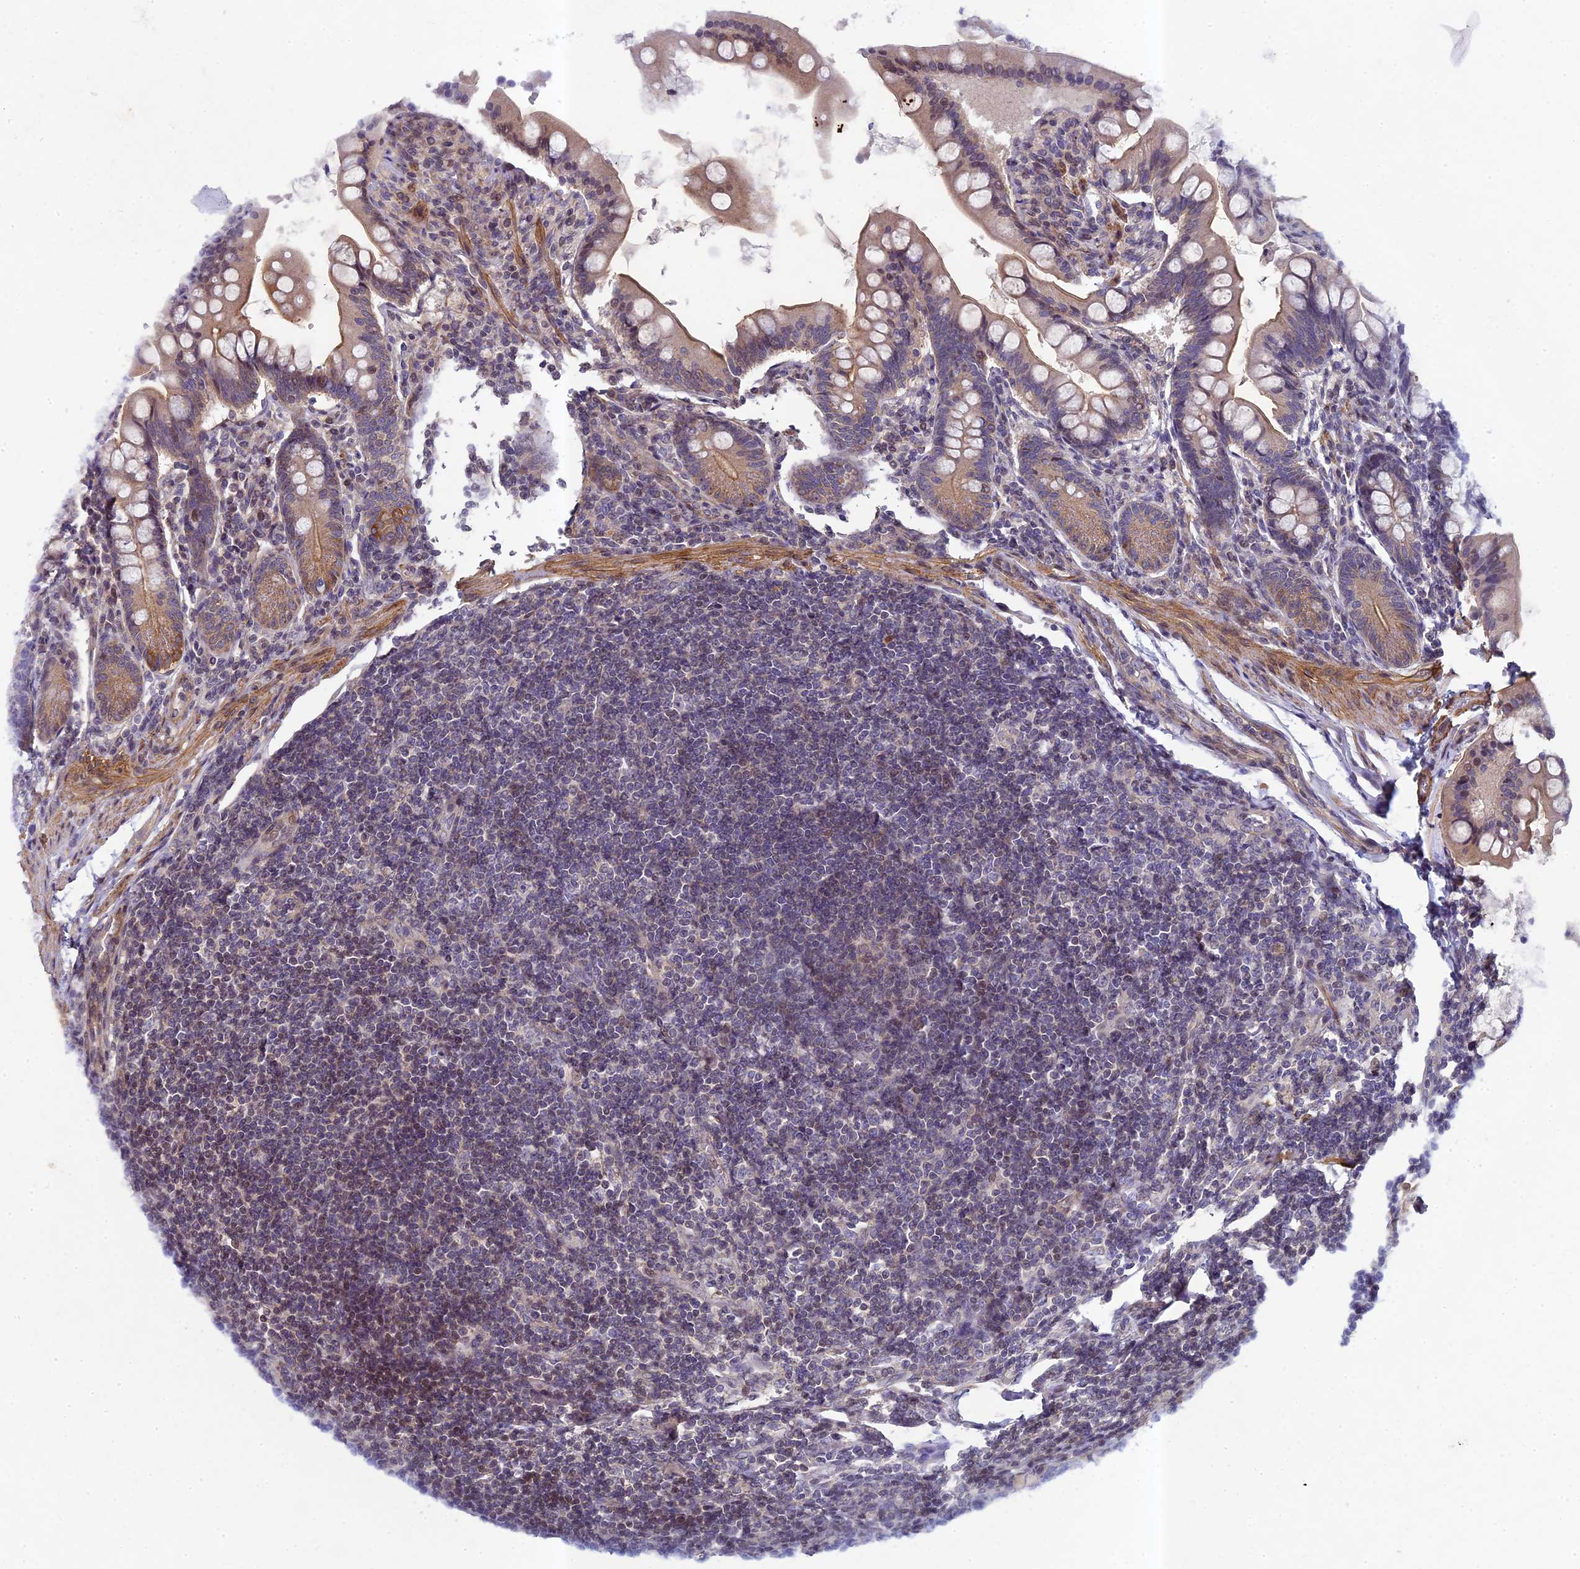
{"staining": {"intensity": "moderate", "quantity": ">75%", "location": "cytoplasmic/membranous"}, "tissue": "small intestine", "cell_type": "Glandular cells", "image_type": "normal", "snomed": [{"axis": "morphology", "description": "Normal tissue, NOS"}, {"axis": "topography", "description": "Small intestine"}], "caption": "Immunohistochemical staining of benign small intestine reveals >75% levels of moderate cytoplasmic/membranous protein staining in approximately >75% of glandular cells. (IHC, brightfield microscopy, high magnification).", "gene": "DIXDC1", "patient": {"sex": "male", "age": 7}}